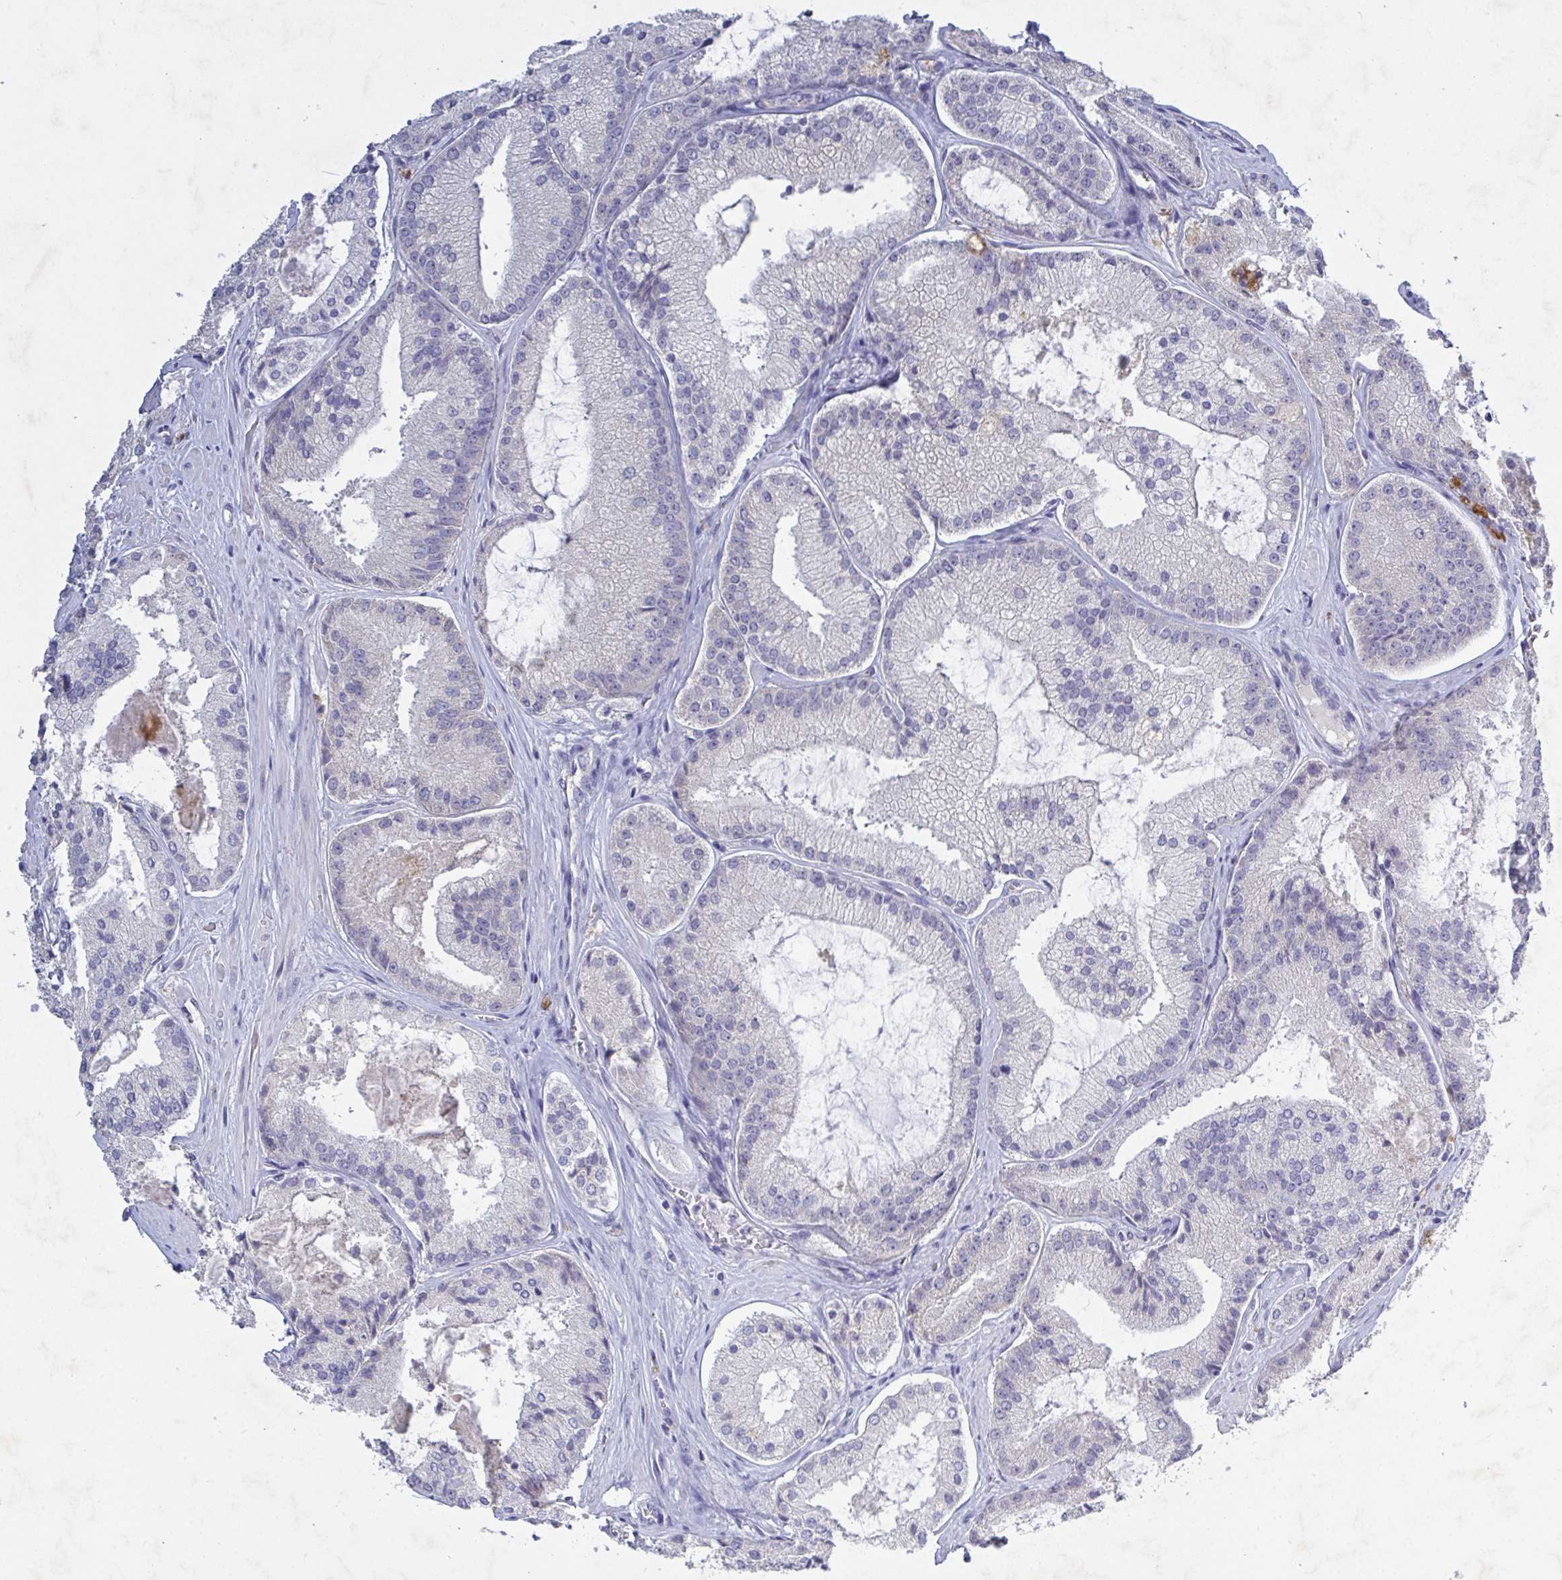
{"staining": {"intensity": "negative", "quantity": "none", "location": "none"}, "tissue": "prostate cancer", "cell_type": "Tumor cells", "image_type": "cancer", "snomed": [{"axis": "morphology", "description": "Adenocarcinoma, High grade"}, {"axis": "topography", "description": "Prostate"}], "caption": "A micrograph of prostate high-grade adenocarcinoma stained for a protein reveals no brown staining in tumor cells.", "gene": "GALNT13", "patient": {"sex": "male", "age": 73}}